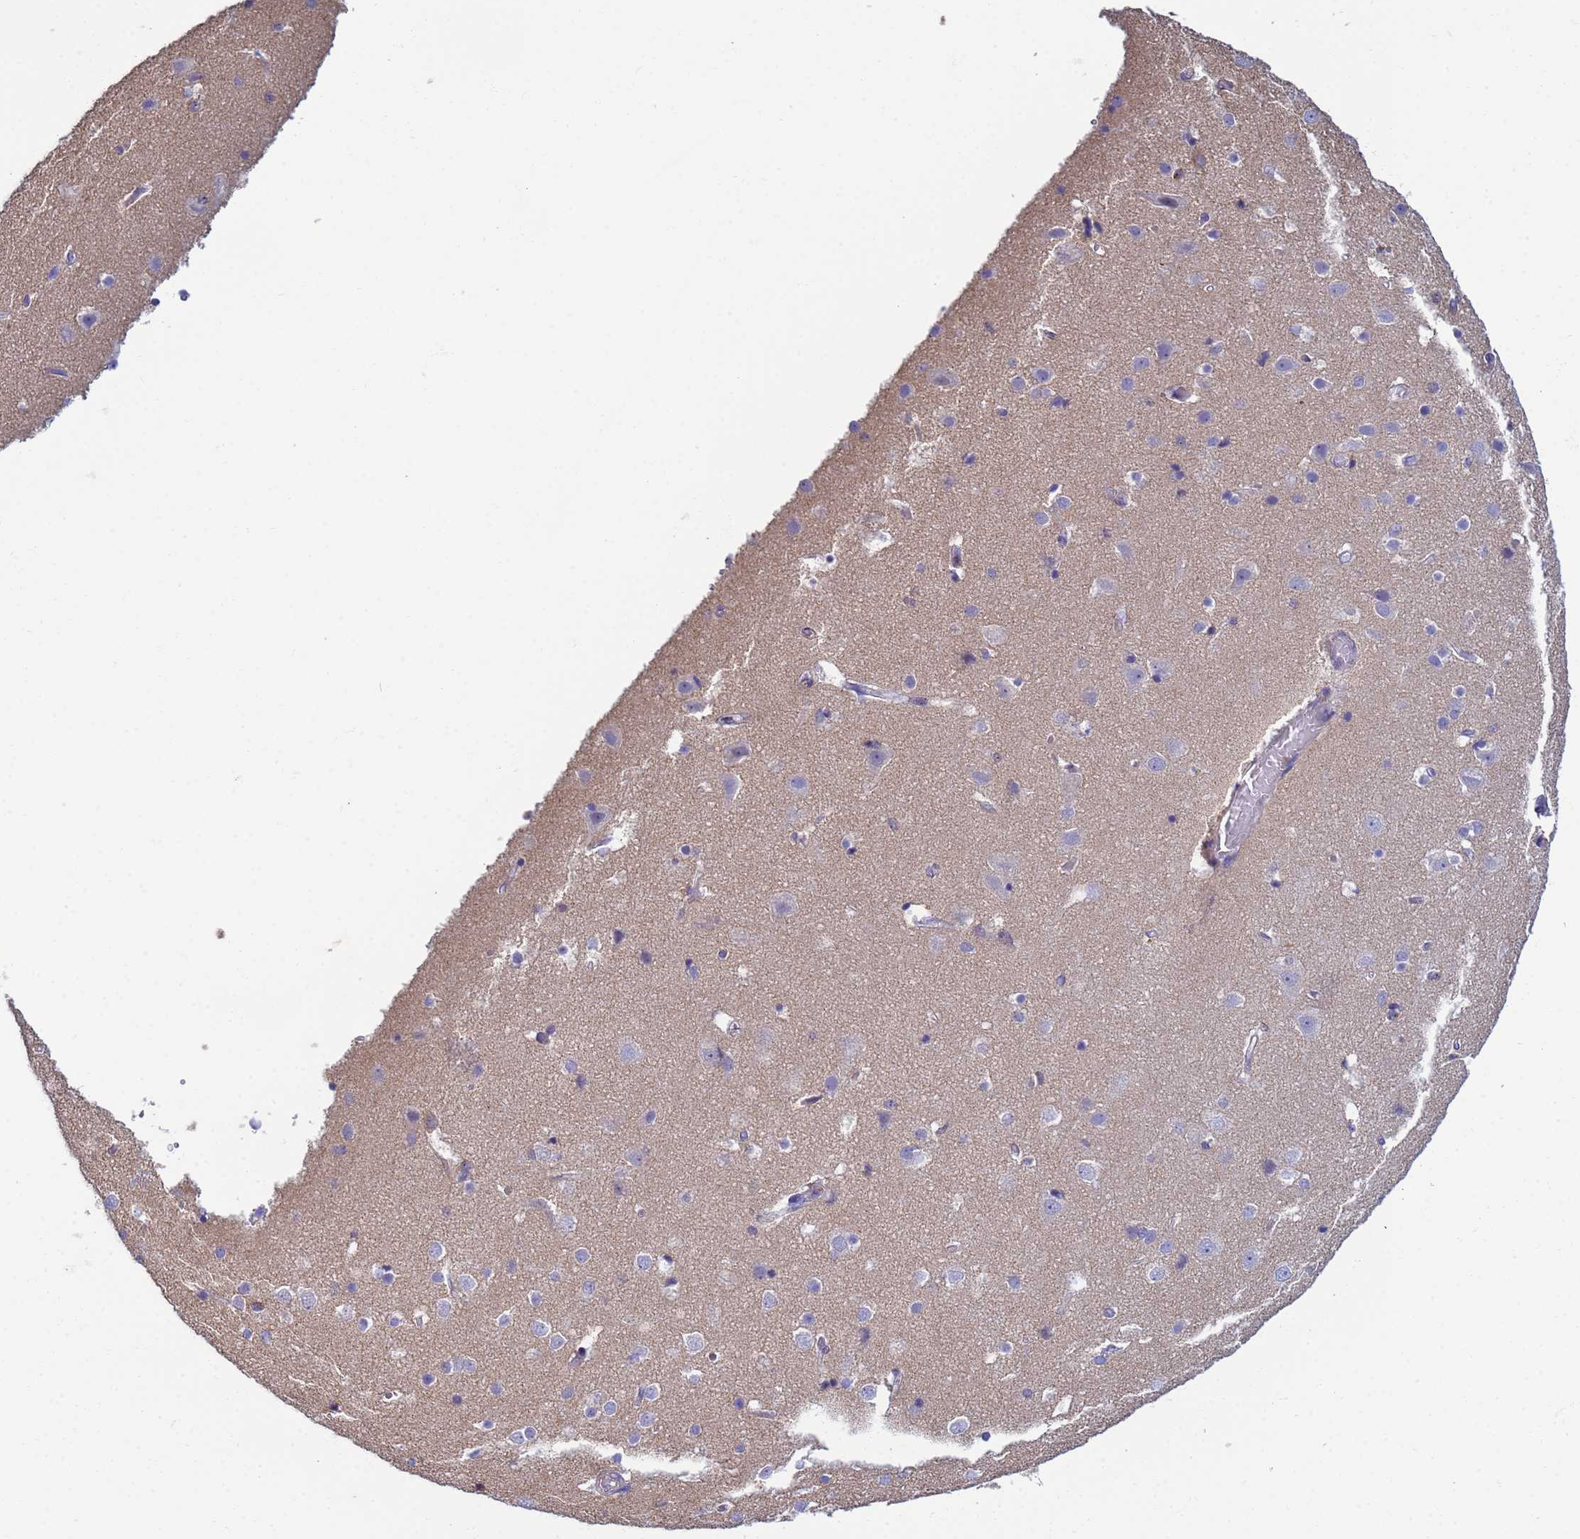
{"staining": {"intensity": "weak", "quantity": "<25%", "location": "cytoplasmic/membranous"}, "tissue": "cerebral cortex", "cell_type": "Endothelial cells", "image_type": "normal", "snomed": [{"axis": "morphology", "description": "Normal tissue, NOS"}, {"axis": "topography", "description": "Cerebral cortex"}], "caption": "An immunohistochemistry photomicrograph of normal cerebral cortex is shown. There is no staining in endothelial cells of cerebral cortex.", "gene": "ZNG1A", "patient": {"sex": "male", "age": 54}}